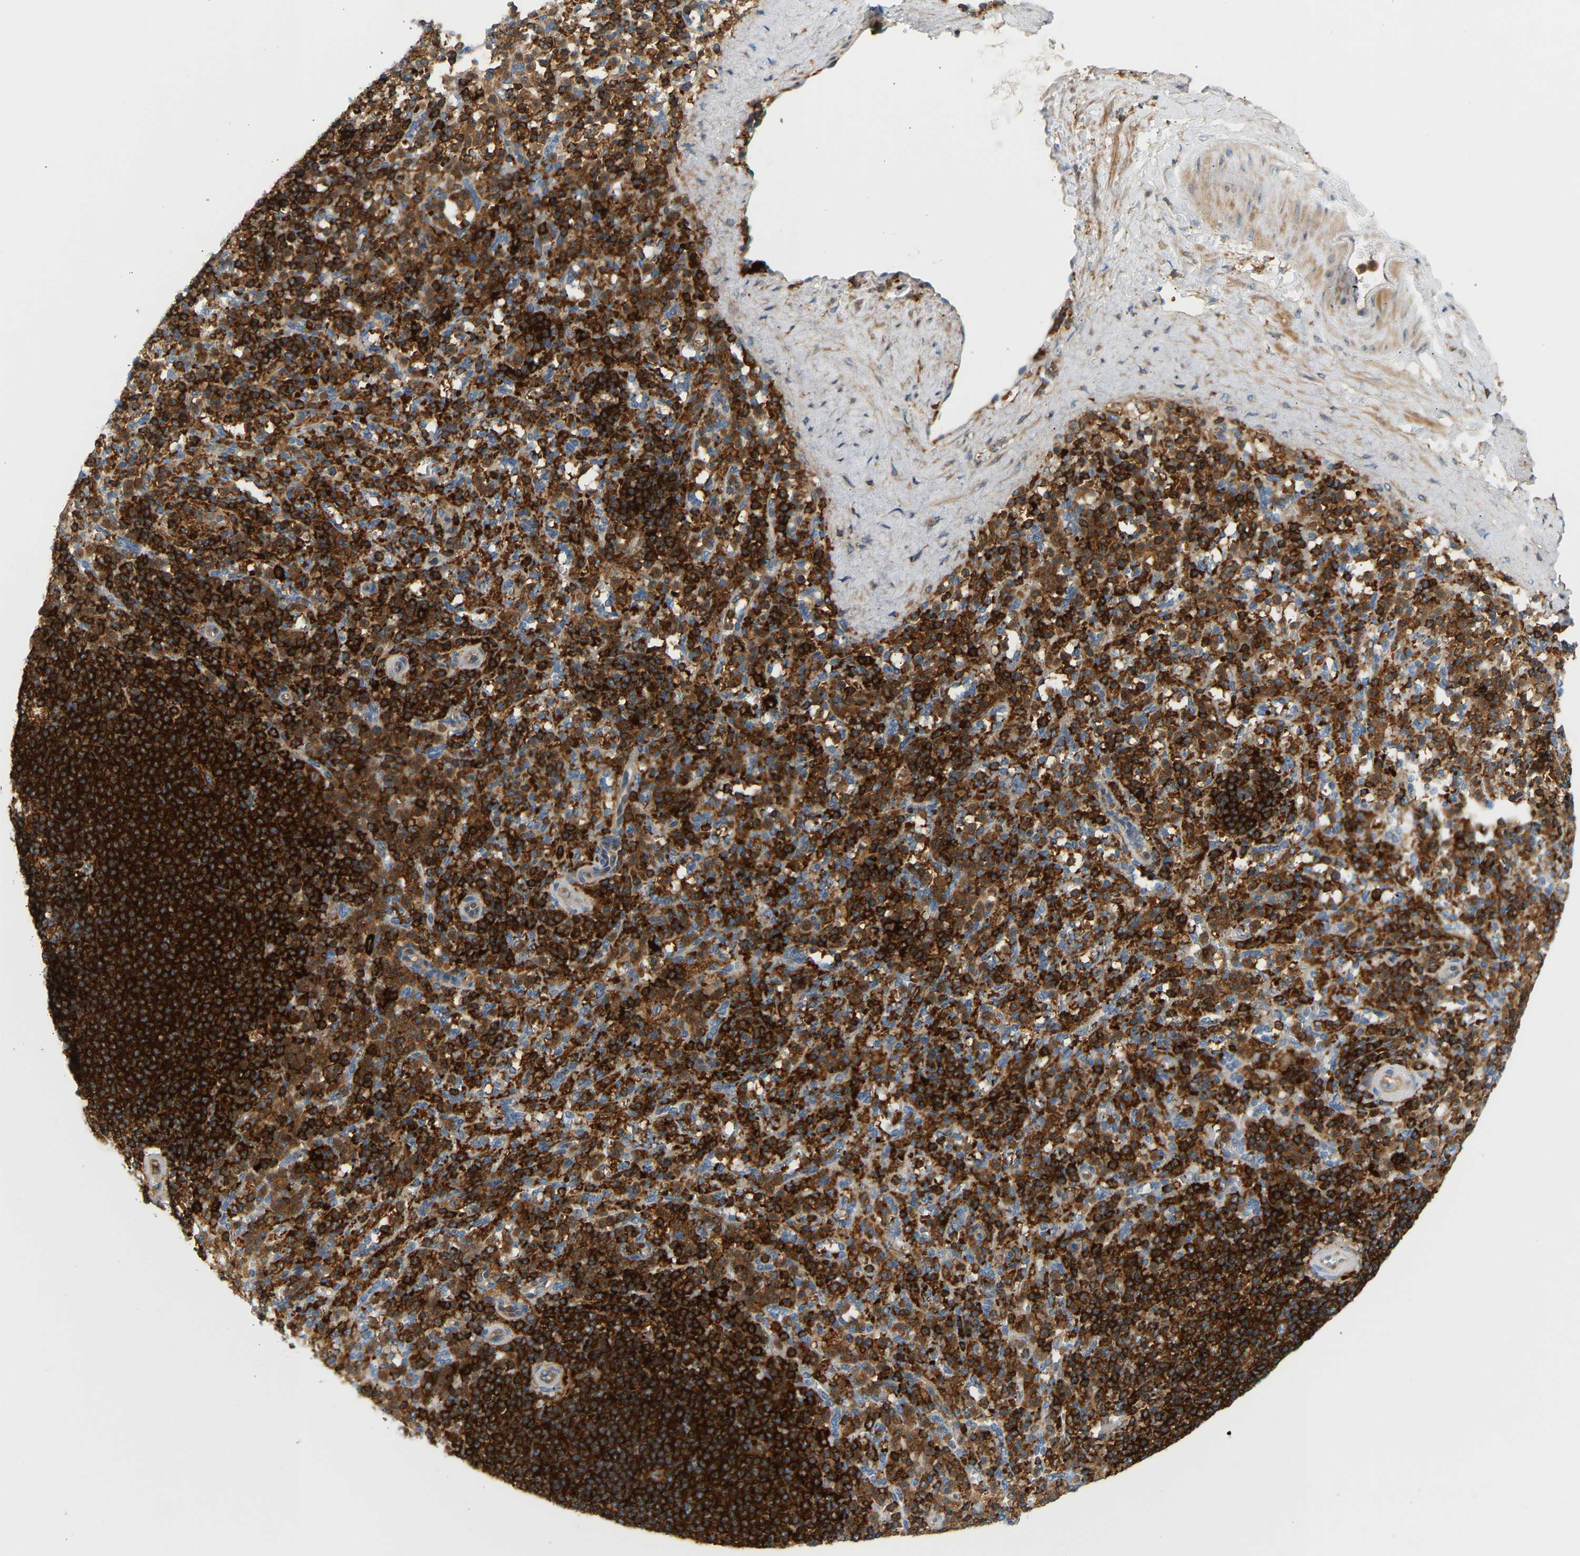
{"staining": {"intensity": "strong", "quantity": ">75%", "location": "cytoplasmic/membranous"}, "tissue": "spleen", "cell_type": "Cells in red pulp", "image_type": "normal", "snomed": [{"axis": "morphology", "description": "Normal tissue, NOS"}, {"axis": "topography", "description": "Spleen"}], "caption": "Immunohistochemistry (IHC) of benign spleen shows high levels of strong cytoplasmic/membranous staining in approximately >75% of cells in red pulp. (brown staining indicates protein expression, while blue staining denotes nuclei).", "gene": "FNBP1", "patient": {"sex": "male", "age": 36}}